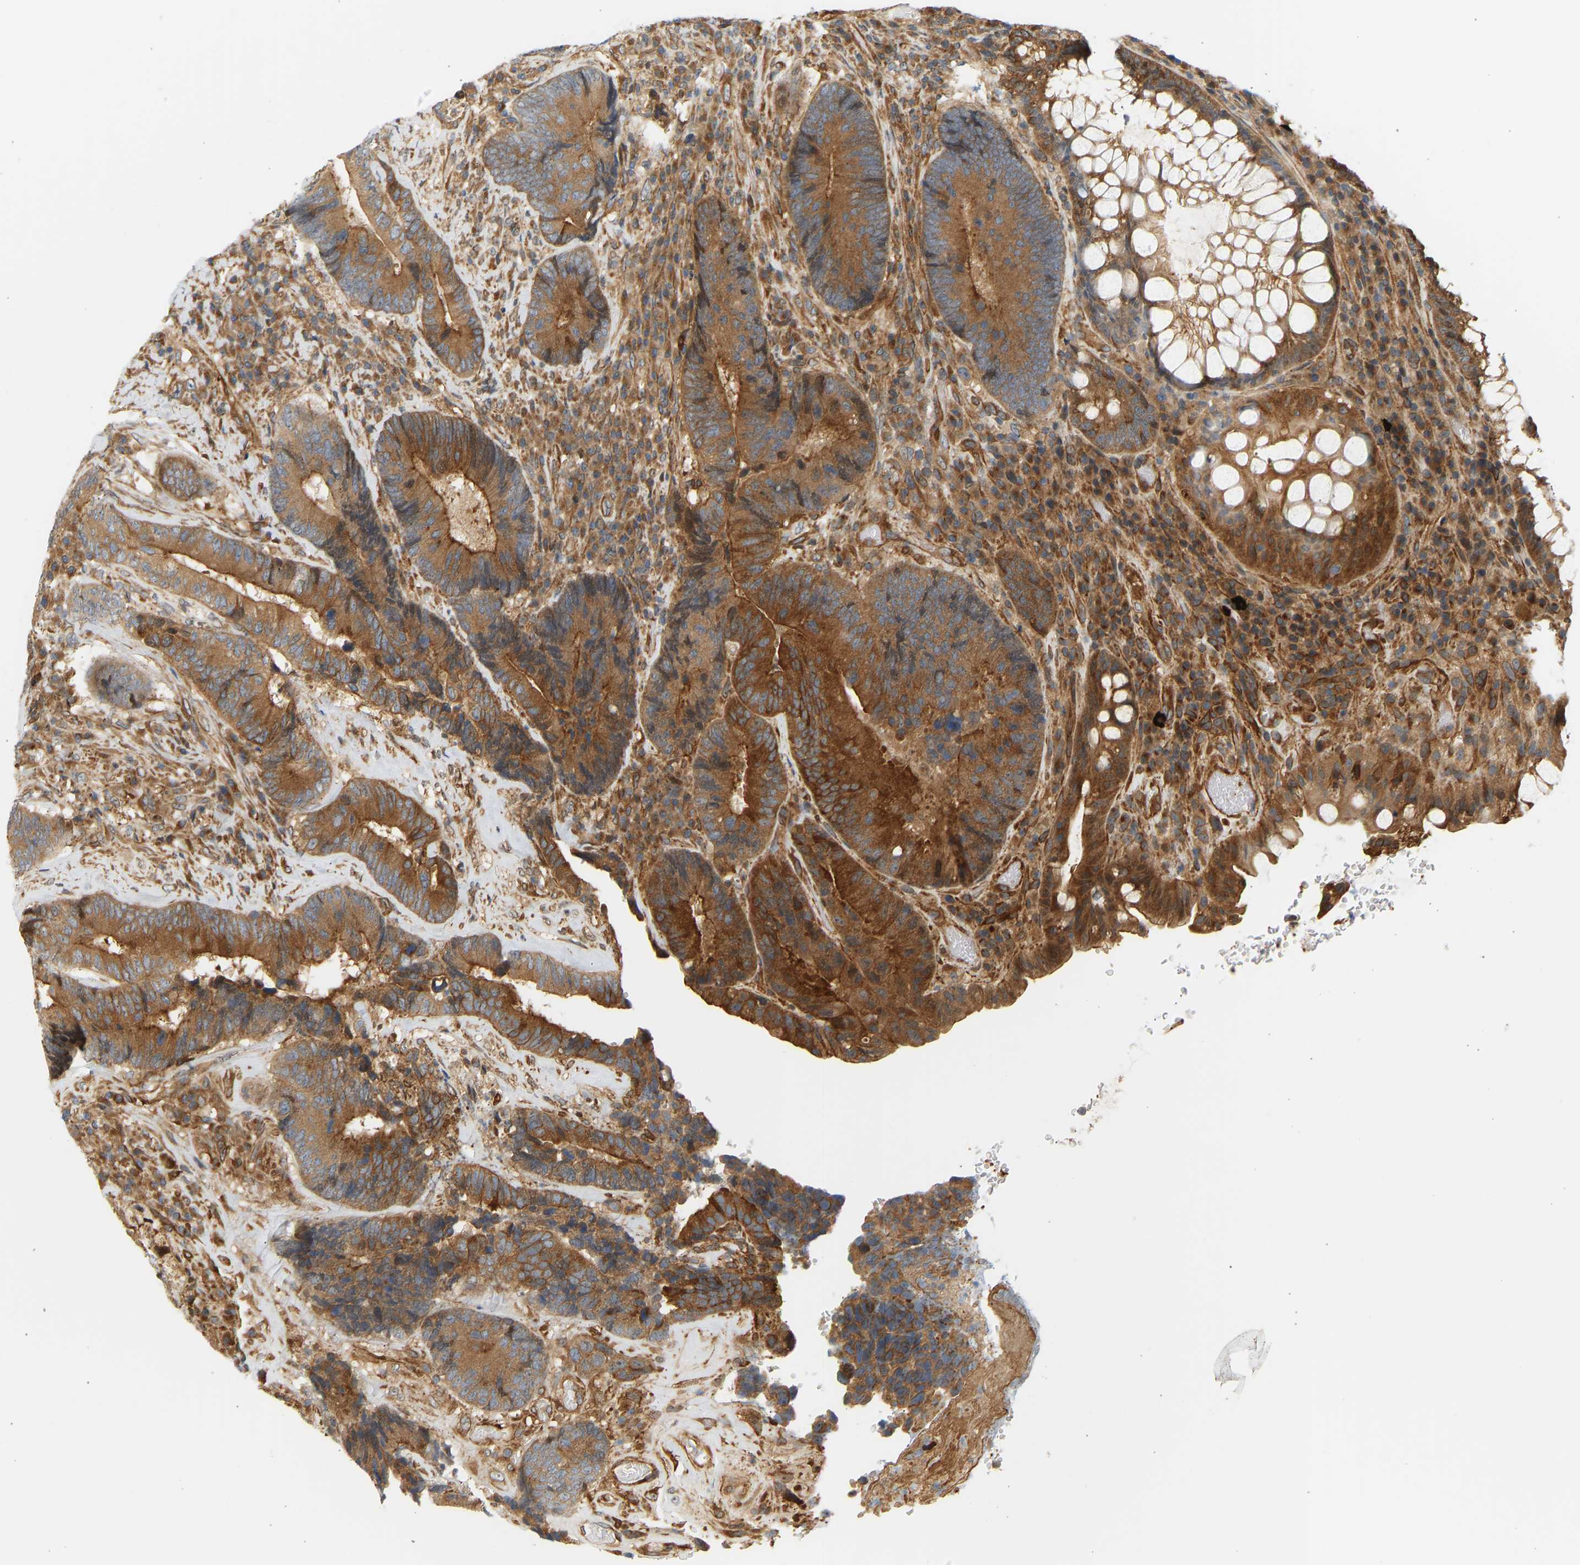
{"staining": {"intensity": "strong", "quantity": ">75%", "location": "cytoplasmic/membranous"}, "tissue": "colorectal cancer", "cell_type": "Tumor cells", "image_type": "cancer", "snomed": [{"axis": "morphology", "description": "Adenocarcinoma, NOS"}, {"axis": "topography", "description": "Rectum"}], "caption": "High-power microscopy captured an IHC photomicrograph of colorectal adenocarcinoma, revealing strong cytoplasmic/membranous expression in about >75% of tumor cells.", "gene": "CEP57", "patient": {"sex": "female", "age": 89}}